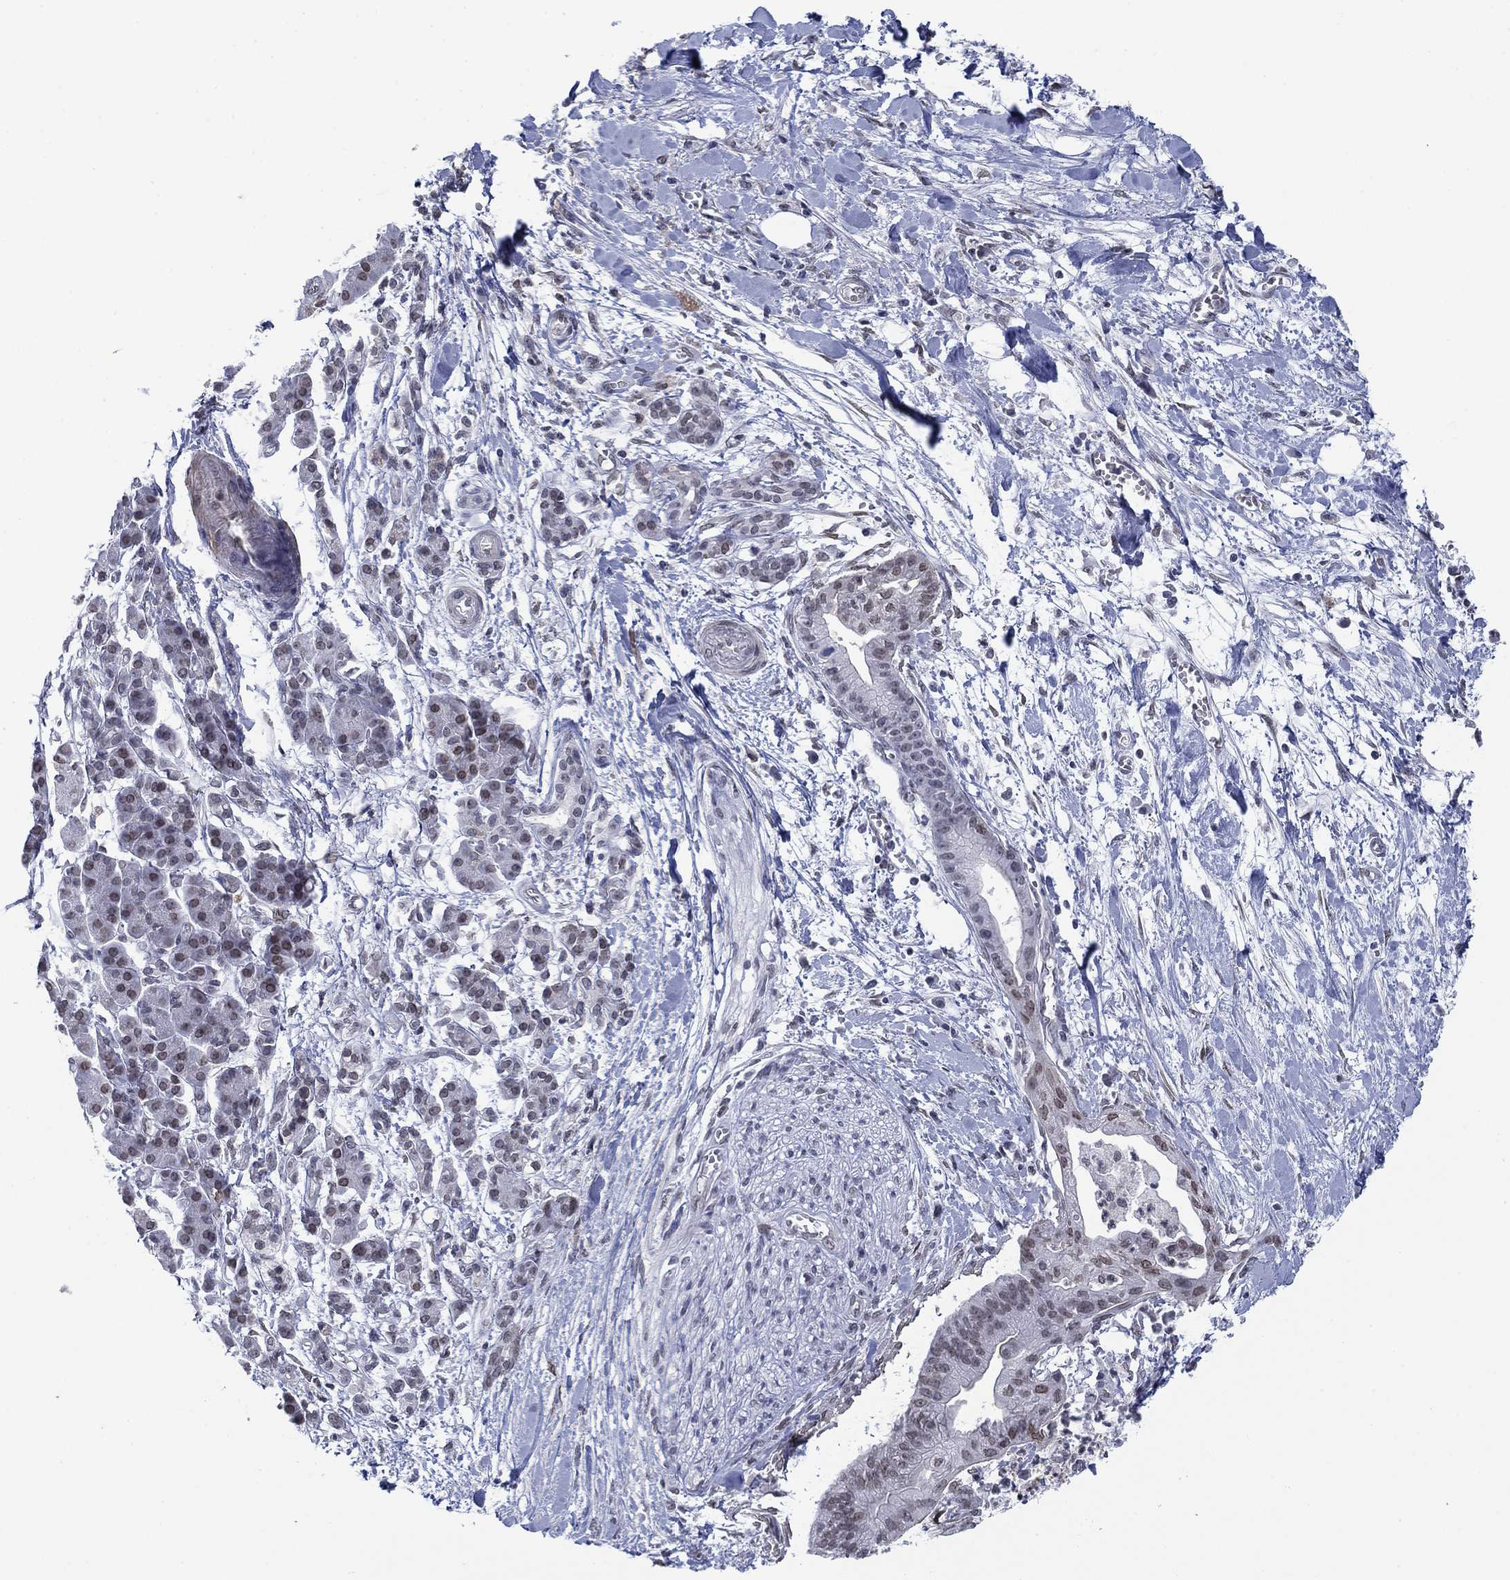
{"staining": {"intensity": "moderate", "quantity": "25%-75%", "location": "cytoplasmic/membranous,nuclear"}, "tissue": "pancreatic cancer", "cell_type": "Tumor cells", "image_type": "cancer", "snomed": [{"axis": "morphology", "description": "Normal tissue, NOS"}, {"axis": "morphology", "description": "Adenocarcinoma, NOS"}, {"axis": "topography", "description": "Lymph node"}, {"axis": "topography", "description": "Pancreas"}], "caption": "Human pancreatic adenocarcinoma stained for a protein (brown) exhibits moderate cytoplasmic/membranous and nuclear positive staining in about 25%-75% of tumor cells.", "gene": "TOR1AIP1", "patient": {"sex": "female", "age": 58}}